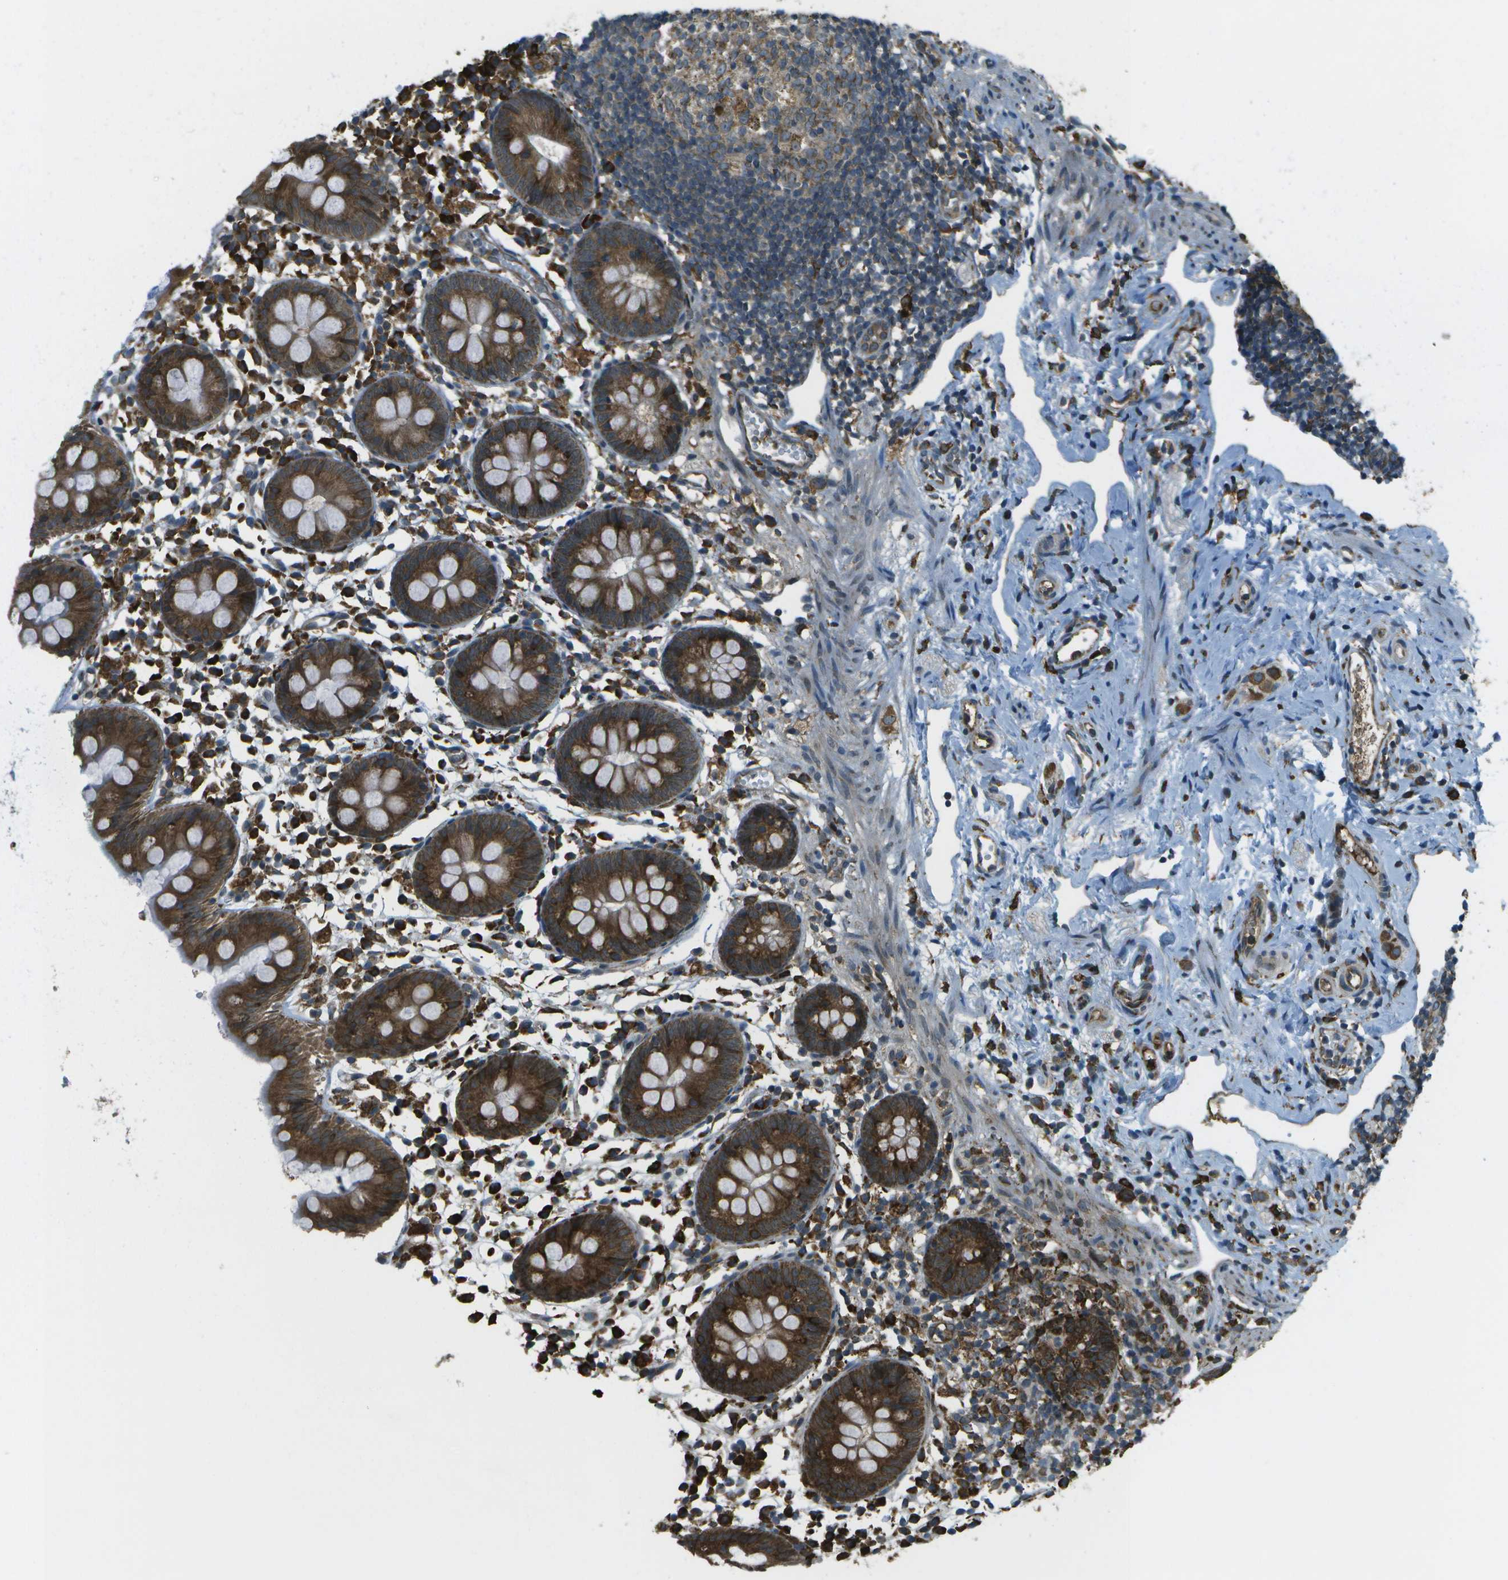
{"staining": {"intensity": "strong", "quantity": ">75%", "location": "cytoplasmic/membranous"}, "tissue": "appendix", "cell_type": "Glandular cells", "image_type": "normal", "snomed": [{"axis": "morphology", "description": "Normal tissue, NOS"}, {"axis": "topography", "description": "Appendix"}], "caption": "The micrograph demonstrates staining of benign appendix, revealing strong cytoplasmic/membranous protein positivity (brown color) within glandular cells.", "gene": "USP30", "patient": {"sex": "female", "age": 20}}